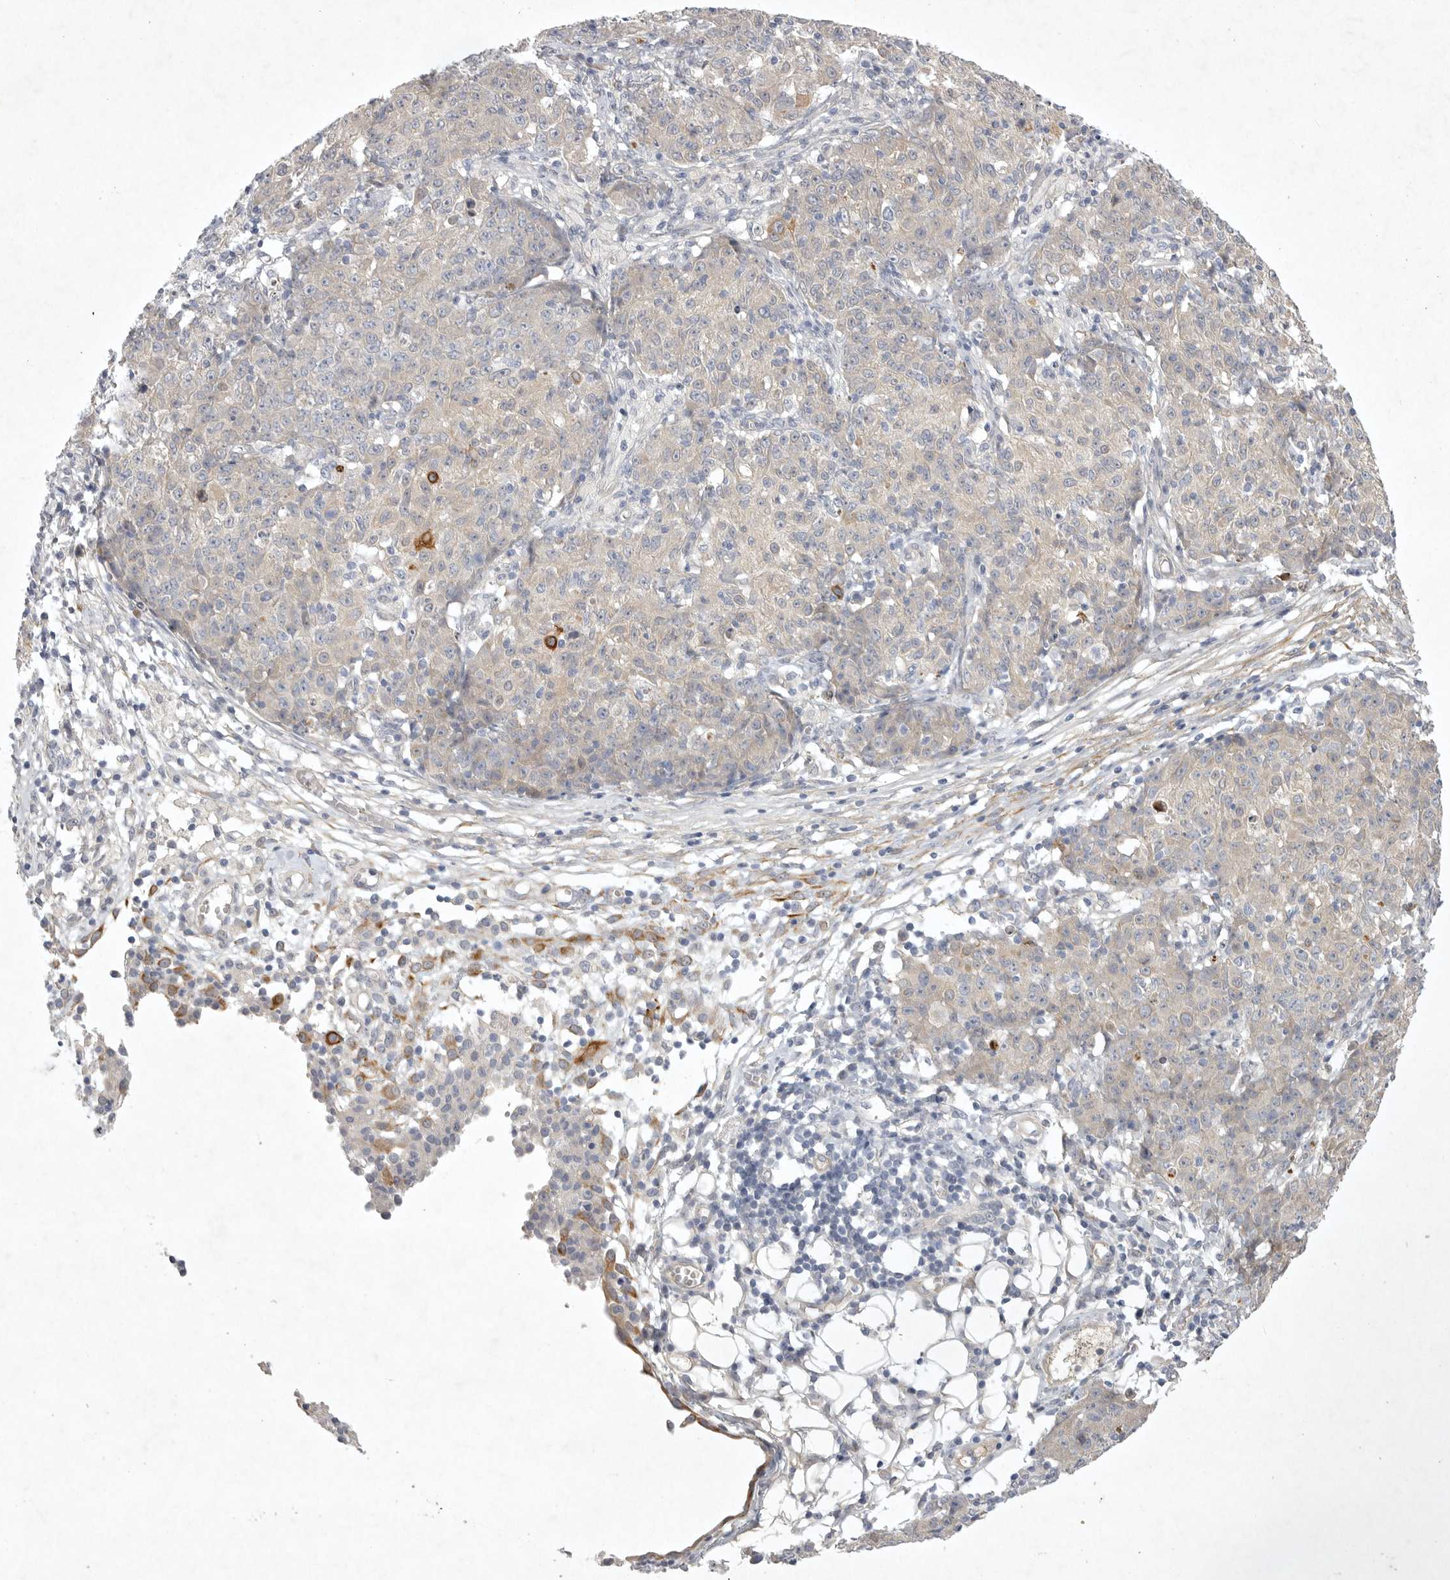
{"staining": {"intensity": "moderate", "quantity": "<25%", "location": "cytoplasmic/membranous"}, "tissue": "ovarian cancer", "cell_type": "Tumor cells", "image_type": "cancer", "snomed": [{"axis": "morphology", "description": "Carcinoma, endometroid"}, {"axis": "topography", "description": "Ovary"}], "caption": "Human ovarian endometroid carcinoma stained with a brown dye exhibits moderate cytoplasmic/membranous positive staining in about <25% of tumor cells.", "gene": "BZW2", "patient": {"sex": "female", "age": 42}}